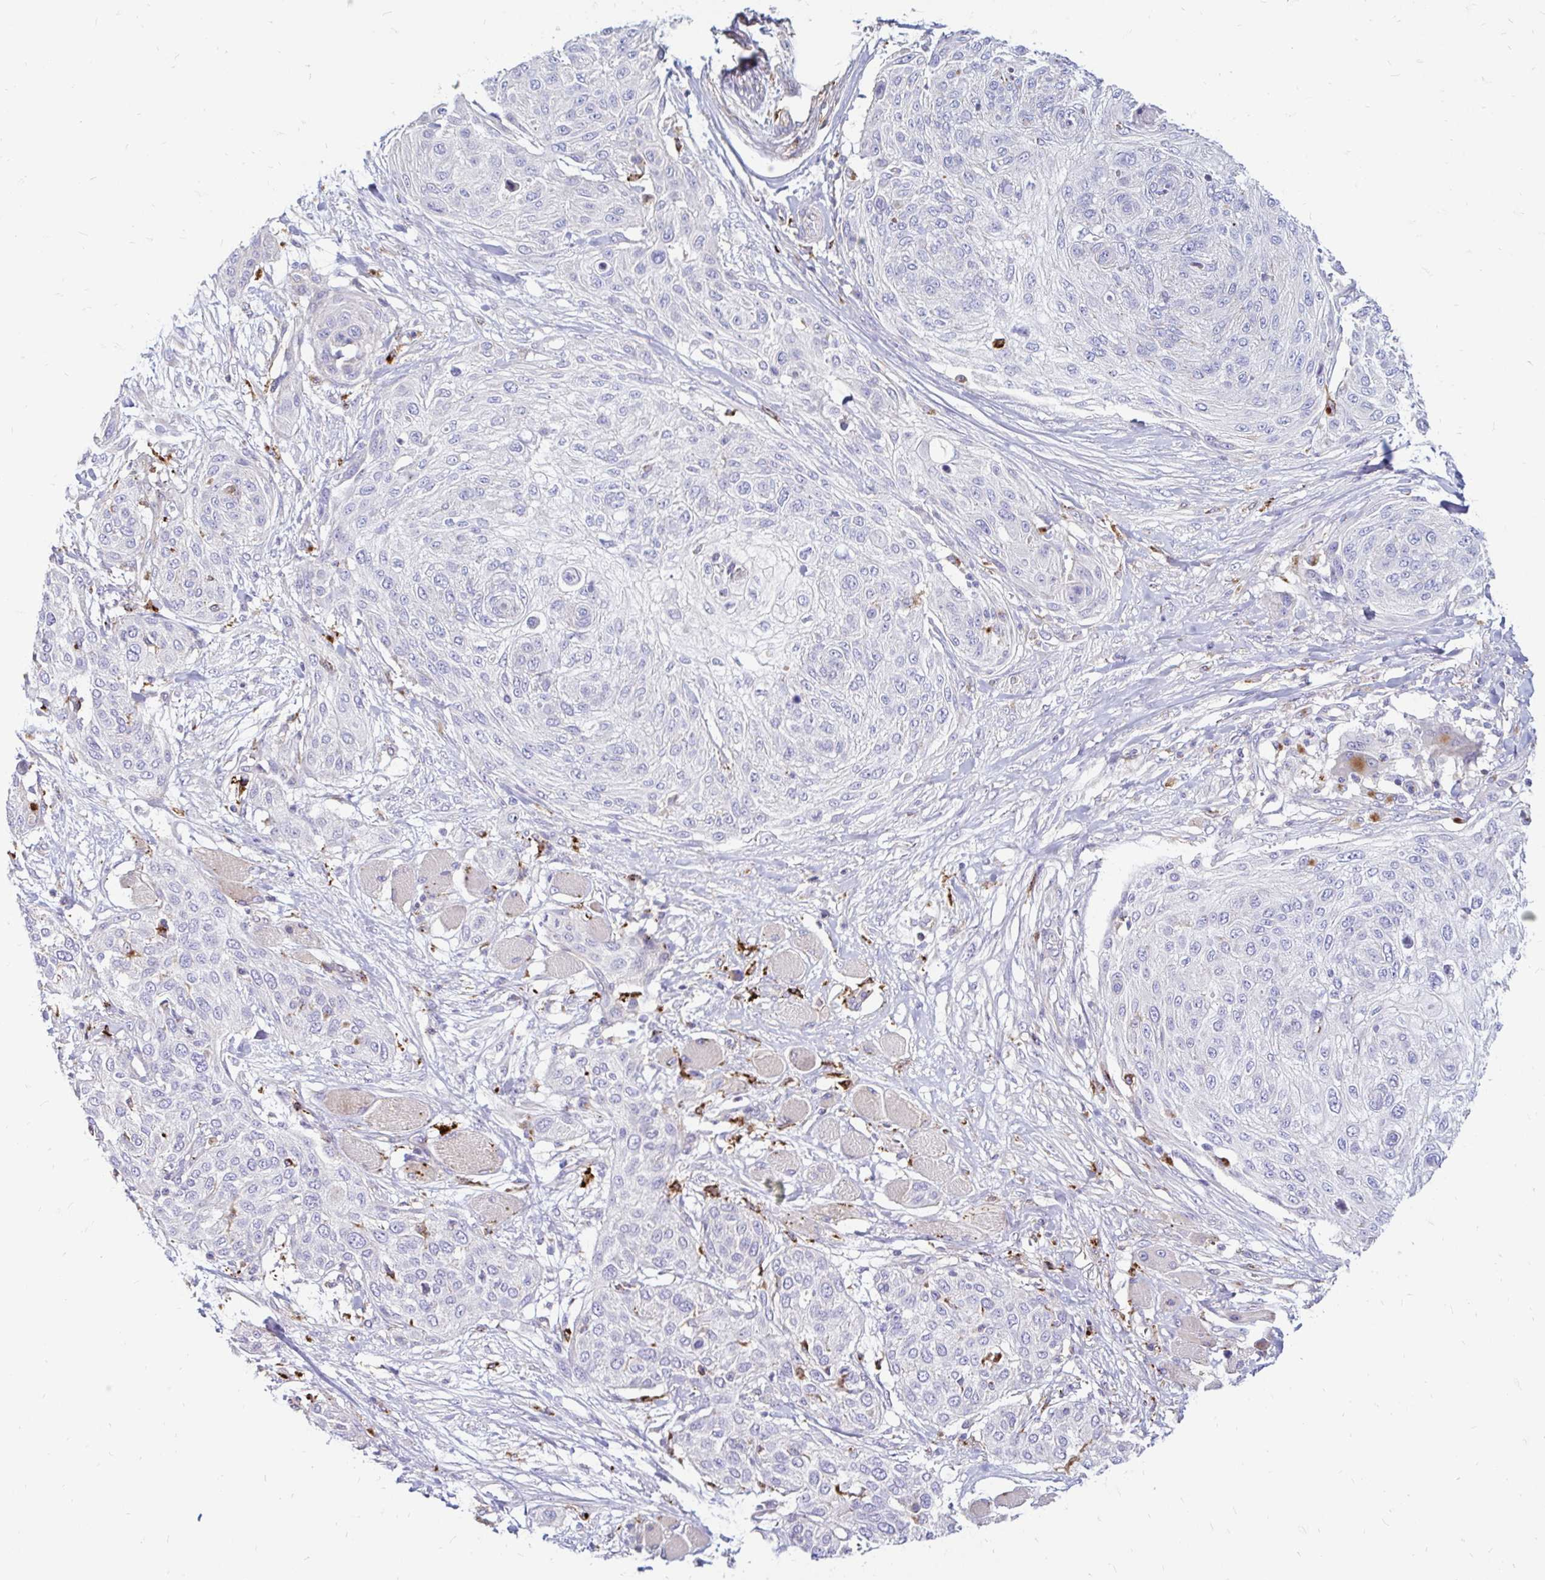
{"staining": {"intensity": "negative", "quantity": "none", "location": "none"}, "tissue": "skin cancer", "cell_type": "Tumor cells", "image_type": "cancer", "snomed": [{"axis": "morphology", "description": "Squamous cell carcinoma, NOS"}, {"axis": "topography", "description": "Skin"}], "caption": "Photomicrograph shows no significant protein positivity in tumor cells of skin cancer.", "gene": "FUCA1", "patient": {"sex": "female", "age": 87}}